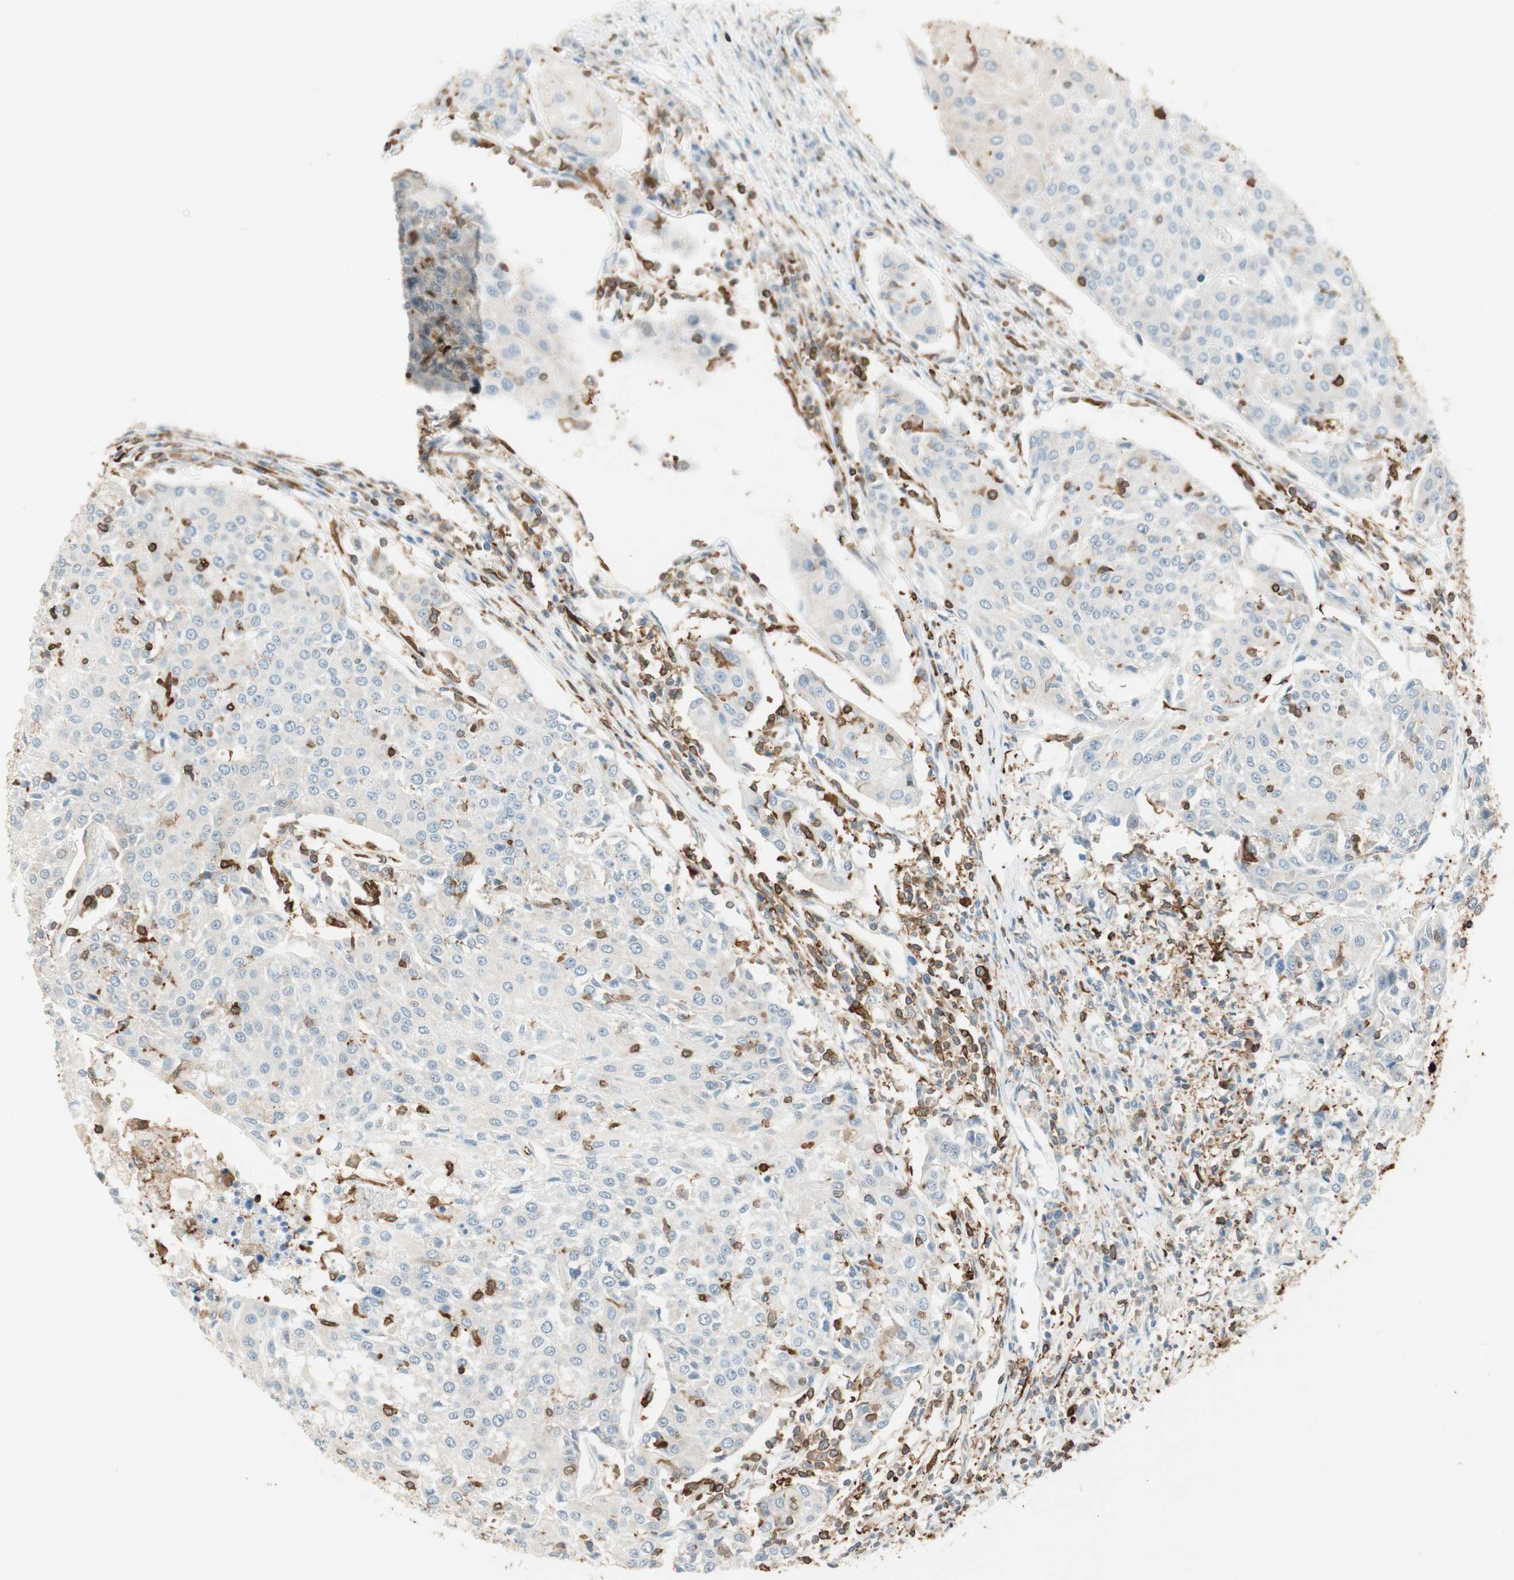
{"staining": {"intensity": "weak", "quantity": "25%-75%", "location": "cytoplasmic/membranous"}, "tissue": "urothelial cancer", "cell_type": "Tumor cells", "image_type": "cancer", "snomed": [{"axis": "morphology", "description": "Urothelial carcinoma, High grade"}, {"axis": "topography", "description": "Urinary bladder"}], "caption": "This photomicrograph displays urothelial cancer stained with immunohistochemistry to label a protein in brown. The cytoplasmic/membranous of tumor cells show weak positivity for the protein. Nuclei are counter-stained blue.", "gene": "HPGD", "patient": {"sex": "female", "age": 85}}